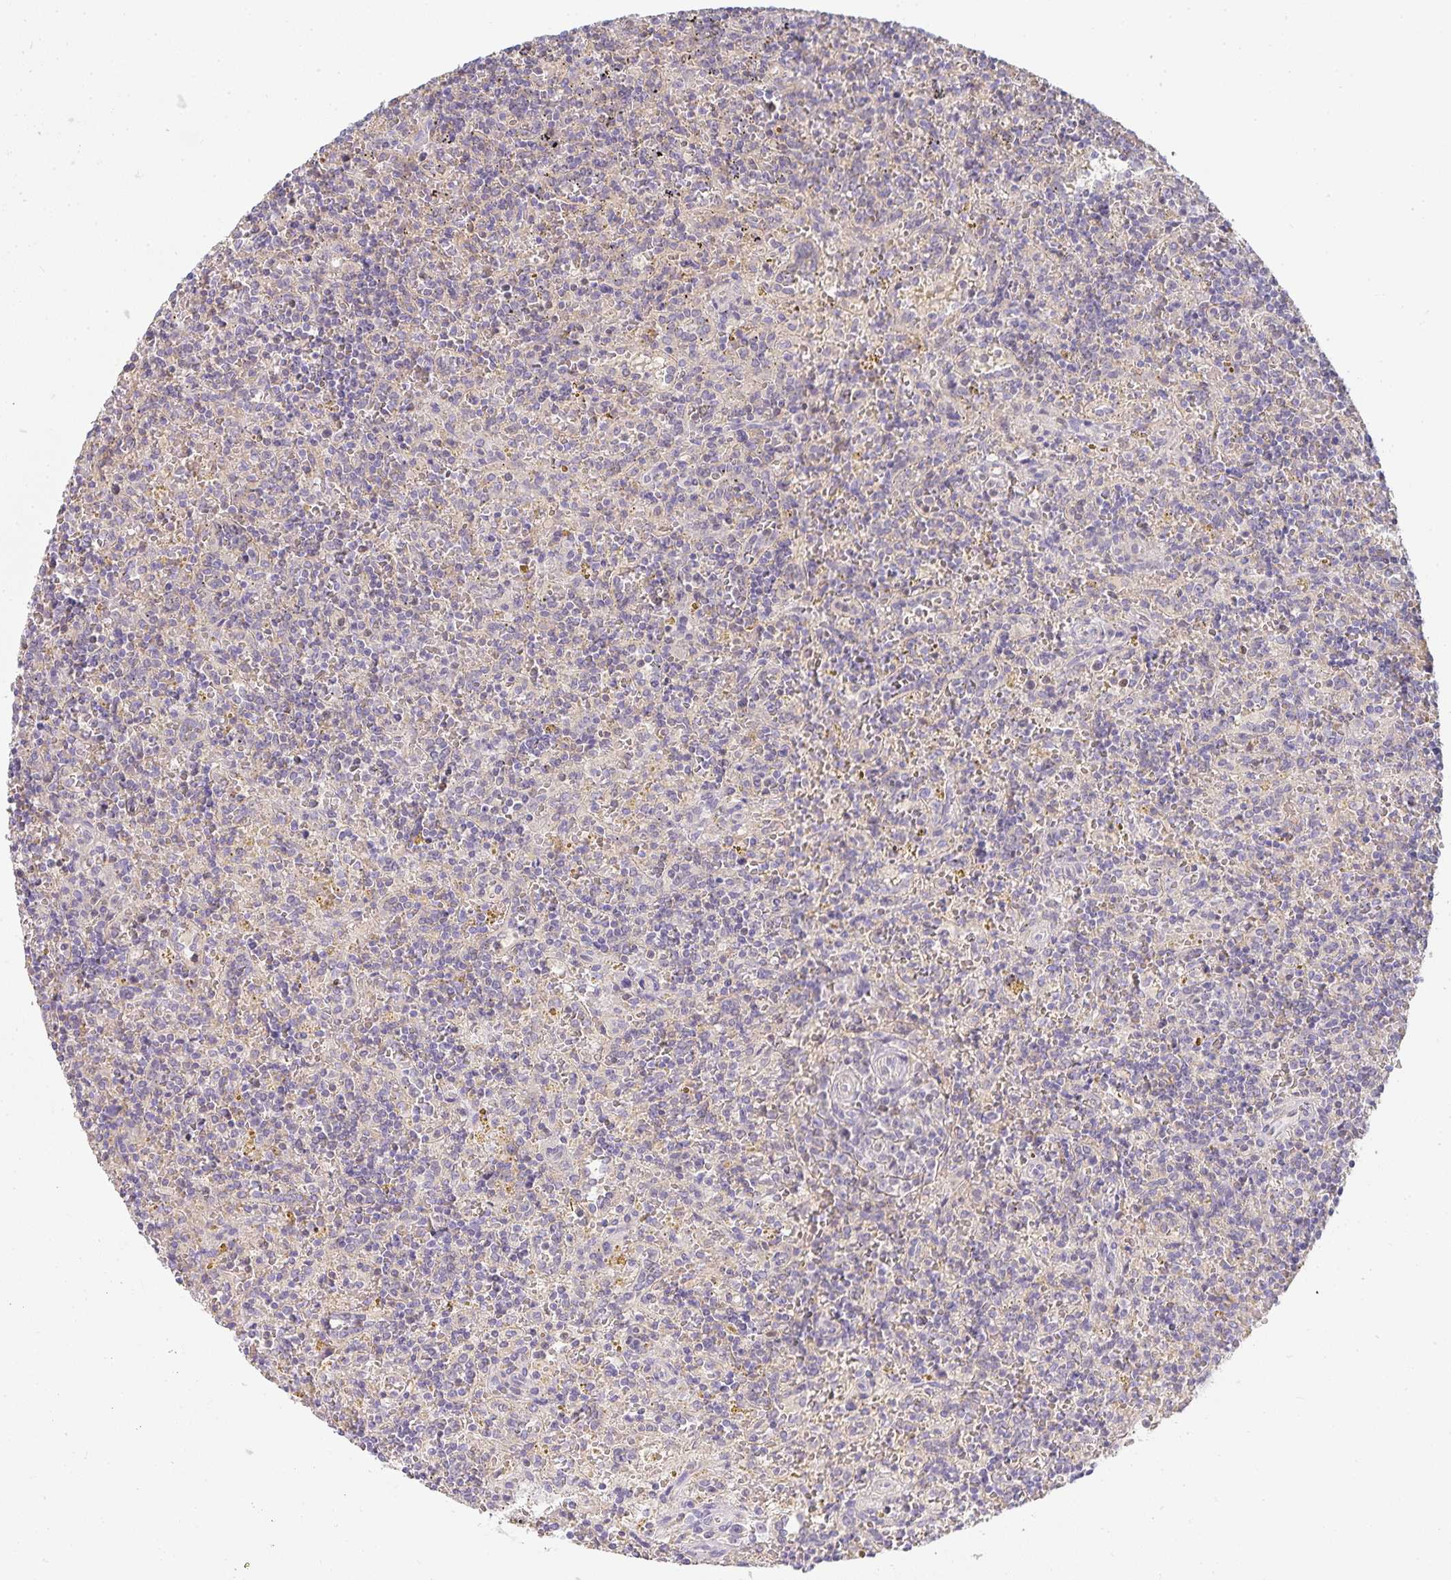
{"staining": {"intensity": "negative", "quantity": "none", "location": "none"}, "tissue": "lymphoma", "cell_type": "Tumor cells", "image_type": "cancer", "snomed": [{"axis": "morphology", "description": "Malignant lymphoma, non-Hodgkin's type, Low grade"}, {"axis": "topography", "description": "Spleen"}], "caption": "High magnification brightfield microscopy of lymphoma stained with DAB (3,3'-diaminobenzidine) (brown) and counterstained with hematoxylin (blue): tumor cells show no significant staining.", "gene": "GATA3", "patient": {"sex": "male", "age": 67}}